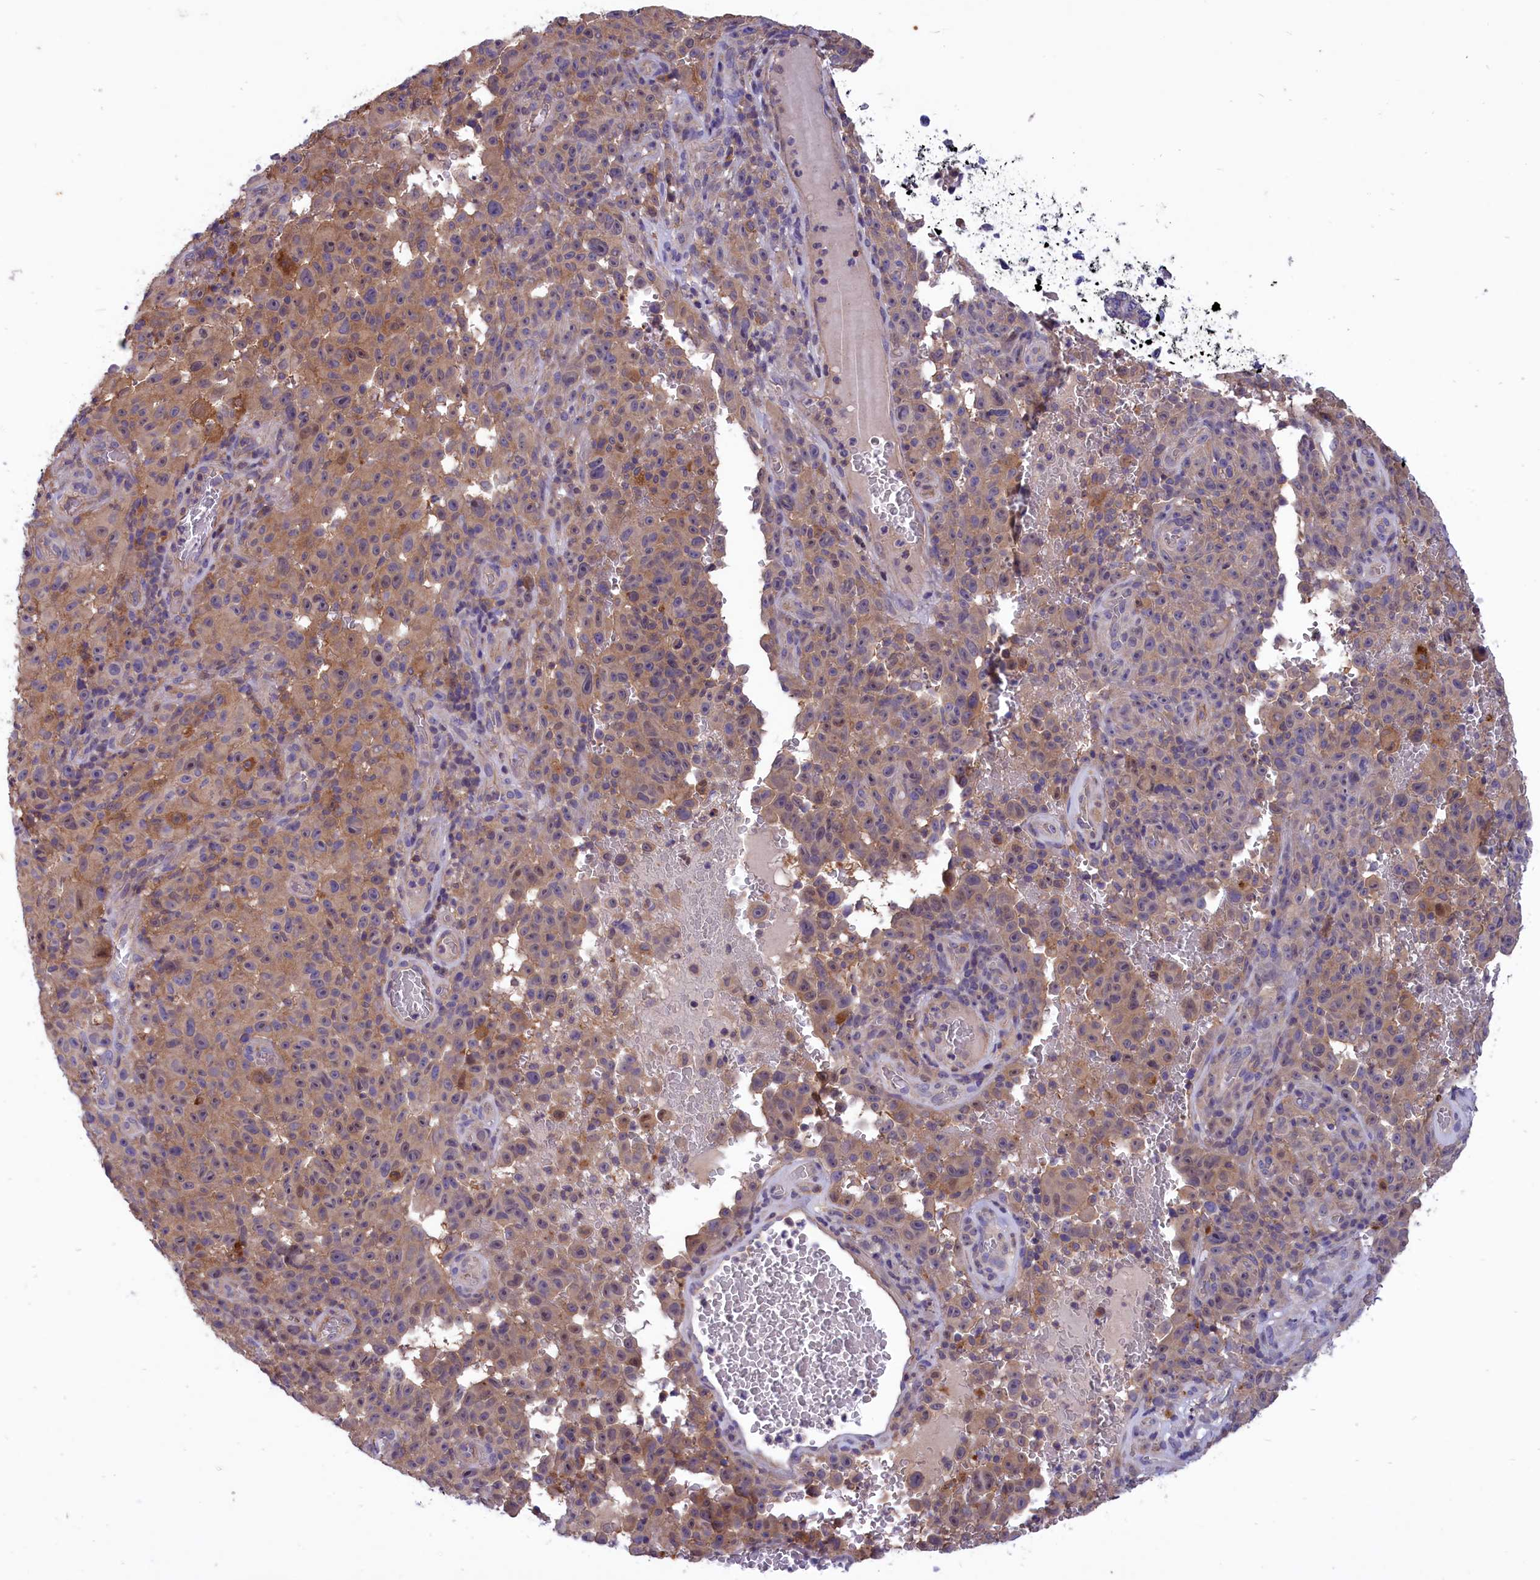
{"staining": {"intensity": "moderate", "quantity": ">75%", "location": "cytoplasmic/membranous"}, "tissue": "melanoma", "cell_type": "Tumor cells", "image_type": "cancer", "snomed": [{"axis": "morphology", "description": "Malignant melanoma, NOS"}, {"axis": "topography", "description": "Skin"}], "caption": "This photomicrograph displays immunohistochemistry staining of melanoma, with medium moderate cytoplasmic/membranous expression in approximately >75% of tumor cells.", "gene": "AMDHD2", "patient": {"sex": "female", "age": 82}}